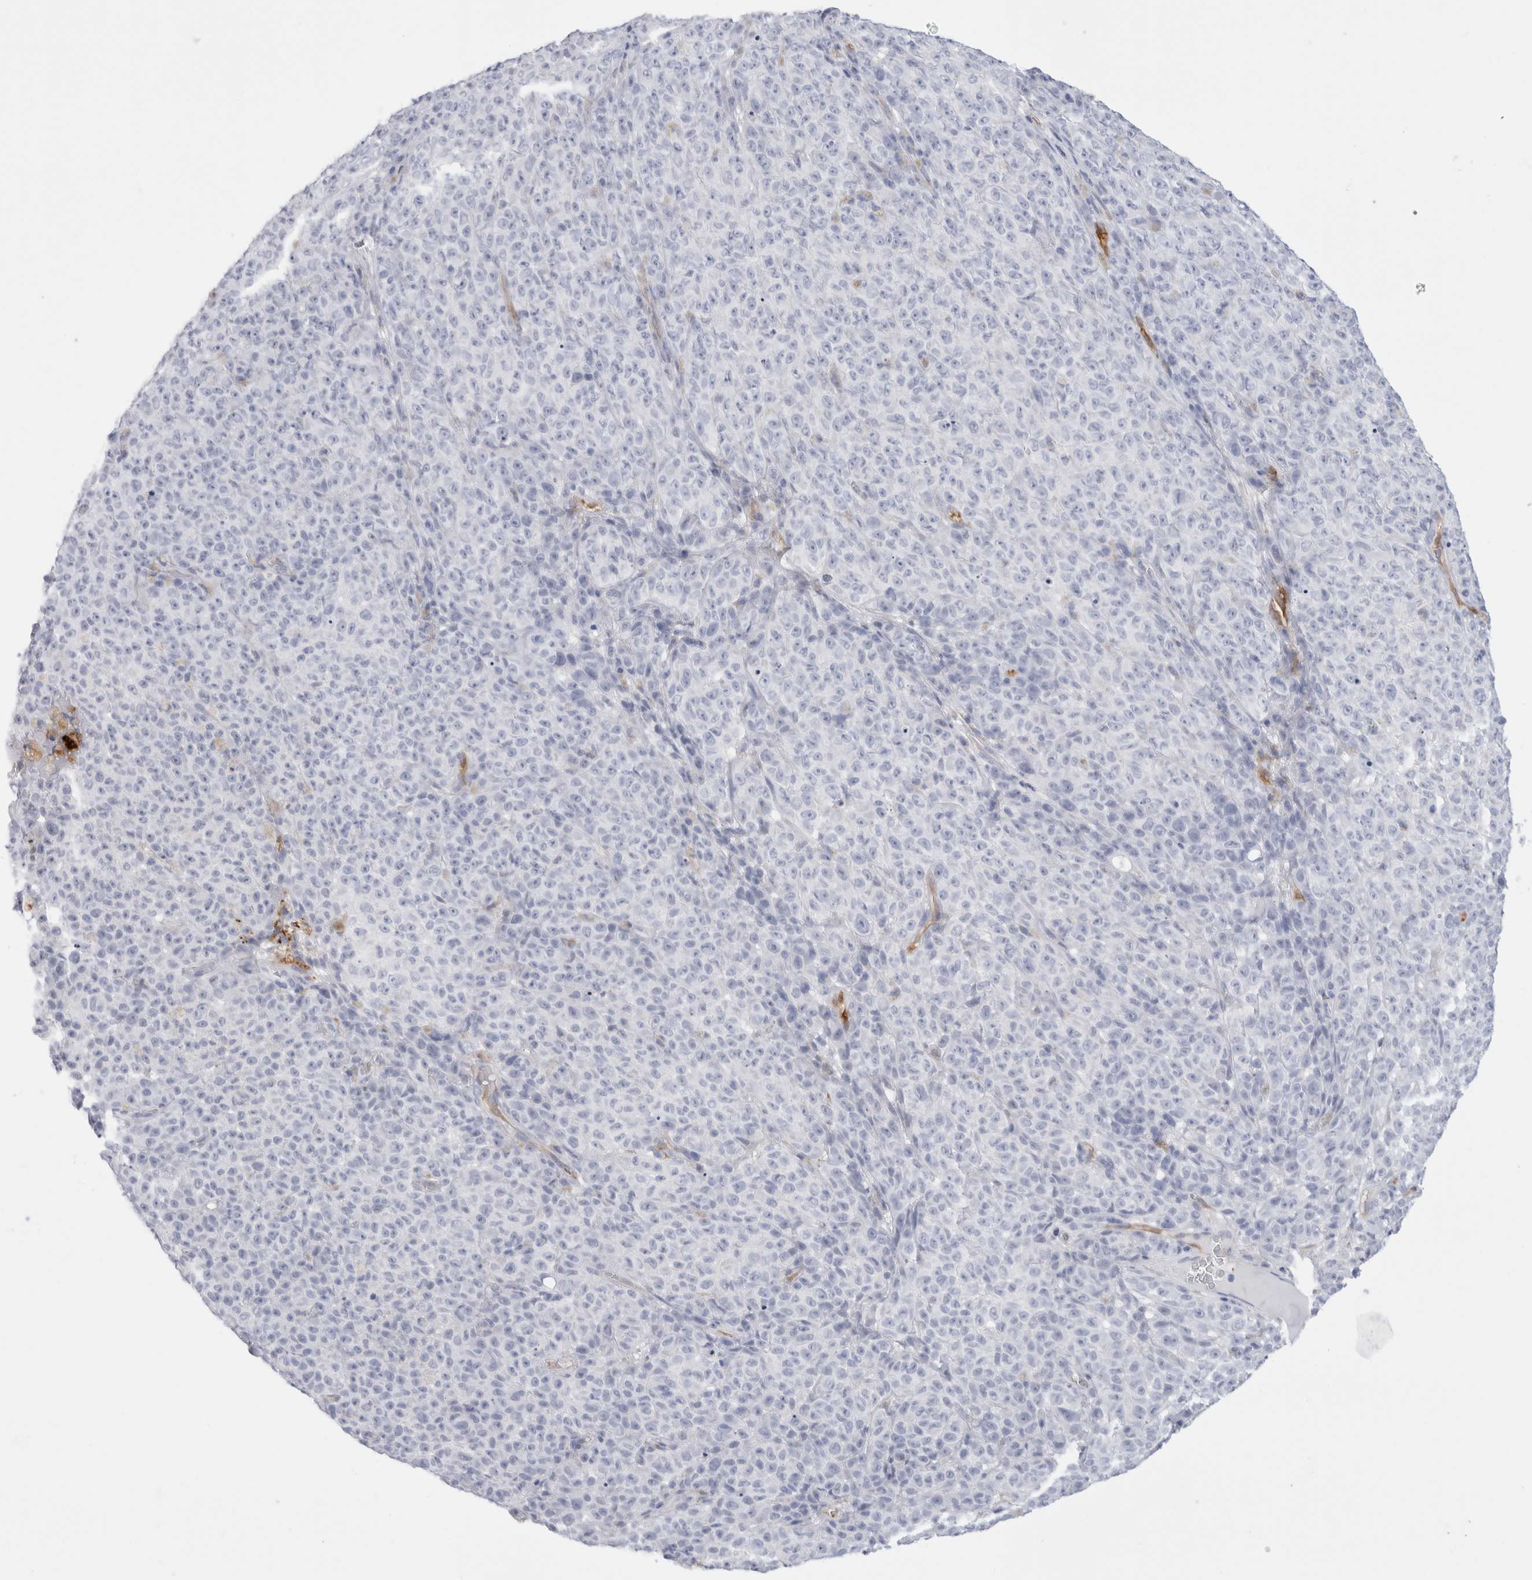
{"staining": {"intensity": "negative", "quantity": "none", "location": "none"}, "tissue": "melanoma", "cell_type": "Tumor cells", "image_type": "cancer", "snomed": [{"axis": "morphology", "description": "Malignant melanoma, NOS"}, {"axis": "topography", "description": "Skin"}], "caption": "Tumor cells show no significant protein staining in malignant melanoma.", "gene": "NAPEPLD", "patient": {"sex": "female", "age": 82}}